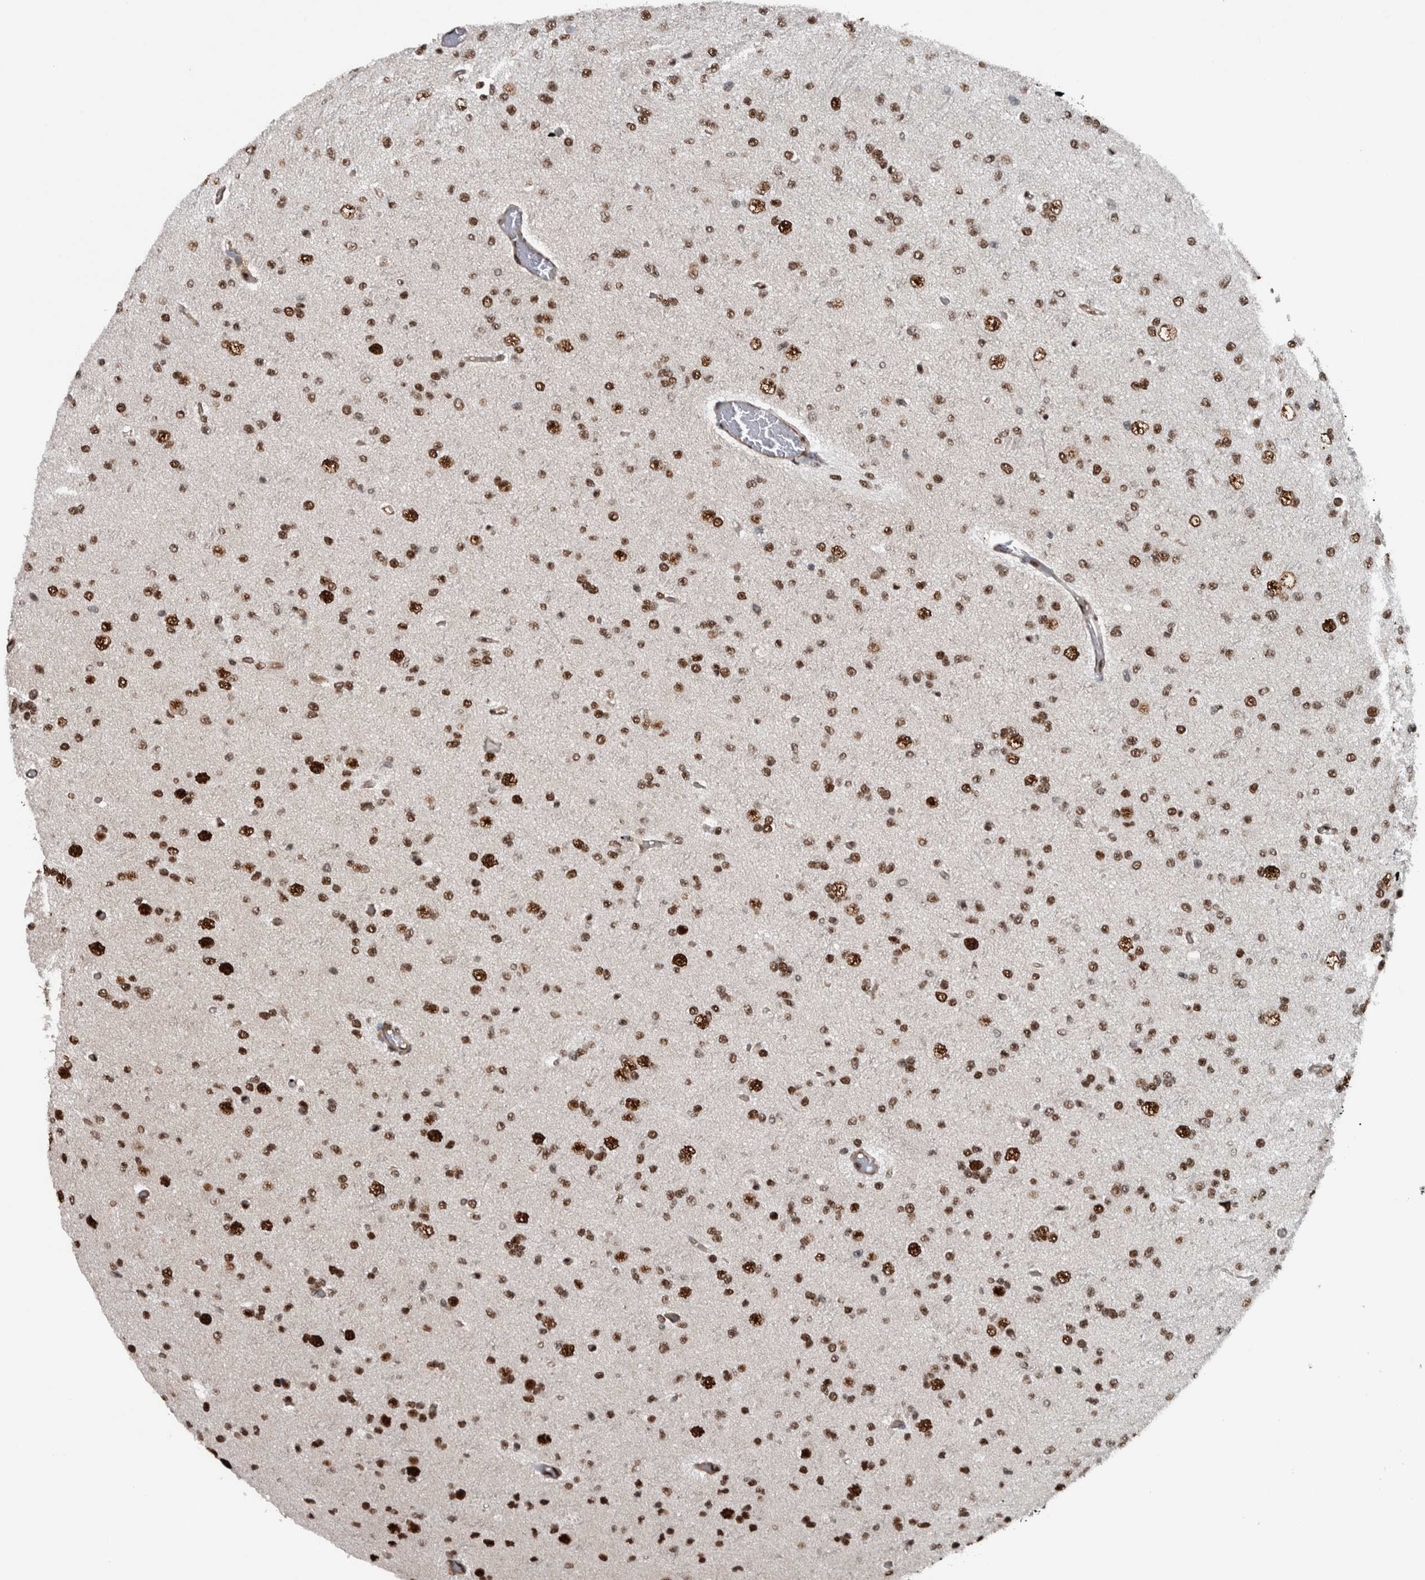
{"staining": {"intensity": "strong", "quantity": ">75%", "location": "nuclear"}, "tissue": "glioma", "cell_type": "Tumor cells", "image_type": "cancer", "snomed": [{"axis": "morphology", "description": "Glioma, malignant, Low grade"}, {"axis": "topography", "description": "Brain"}], "caption": "DAB immunohistochemical staining of human malignant glioma (low-grade) shows strong nuclear protein staining in approximately >75% of tumor cells.", "gene": "FAM135B", "patient": {"sex": "female", "age": 22}}